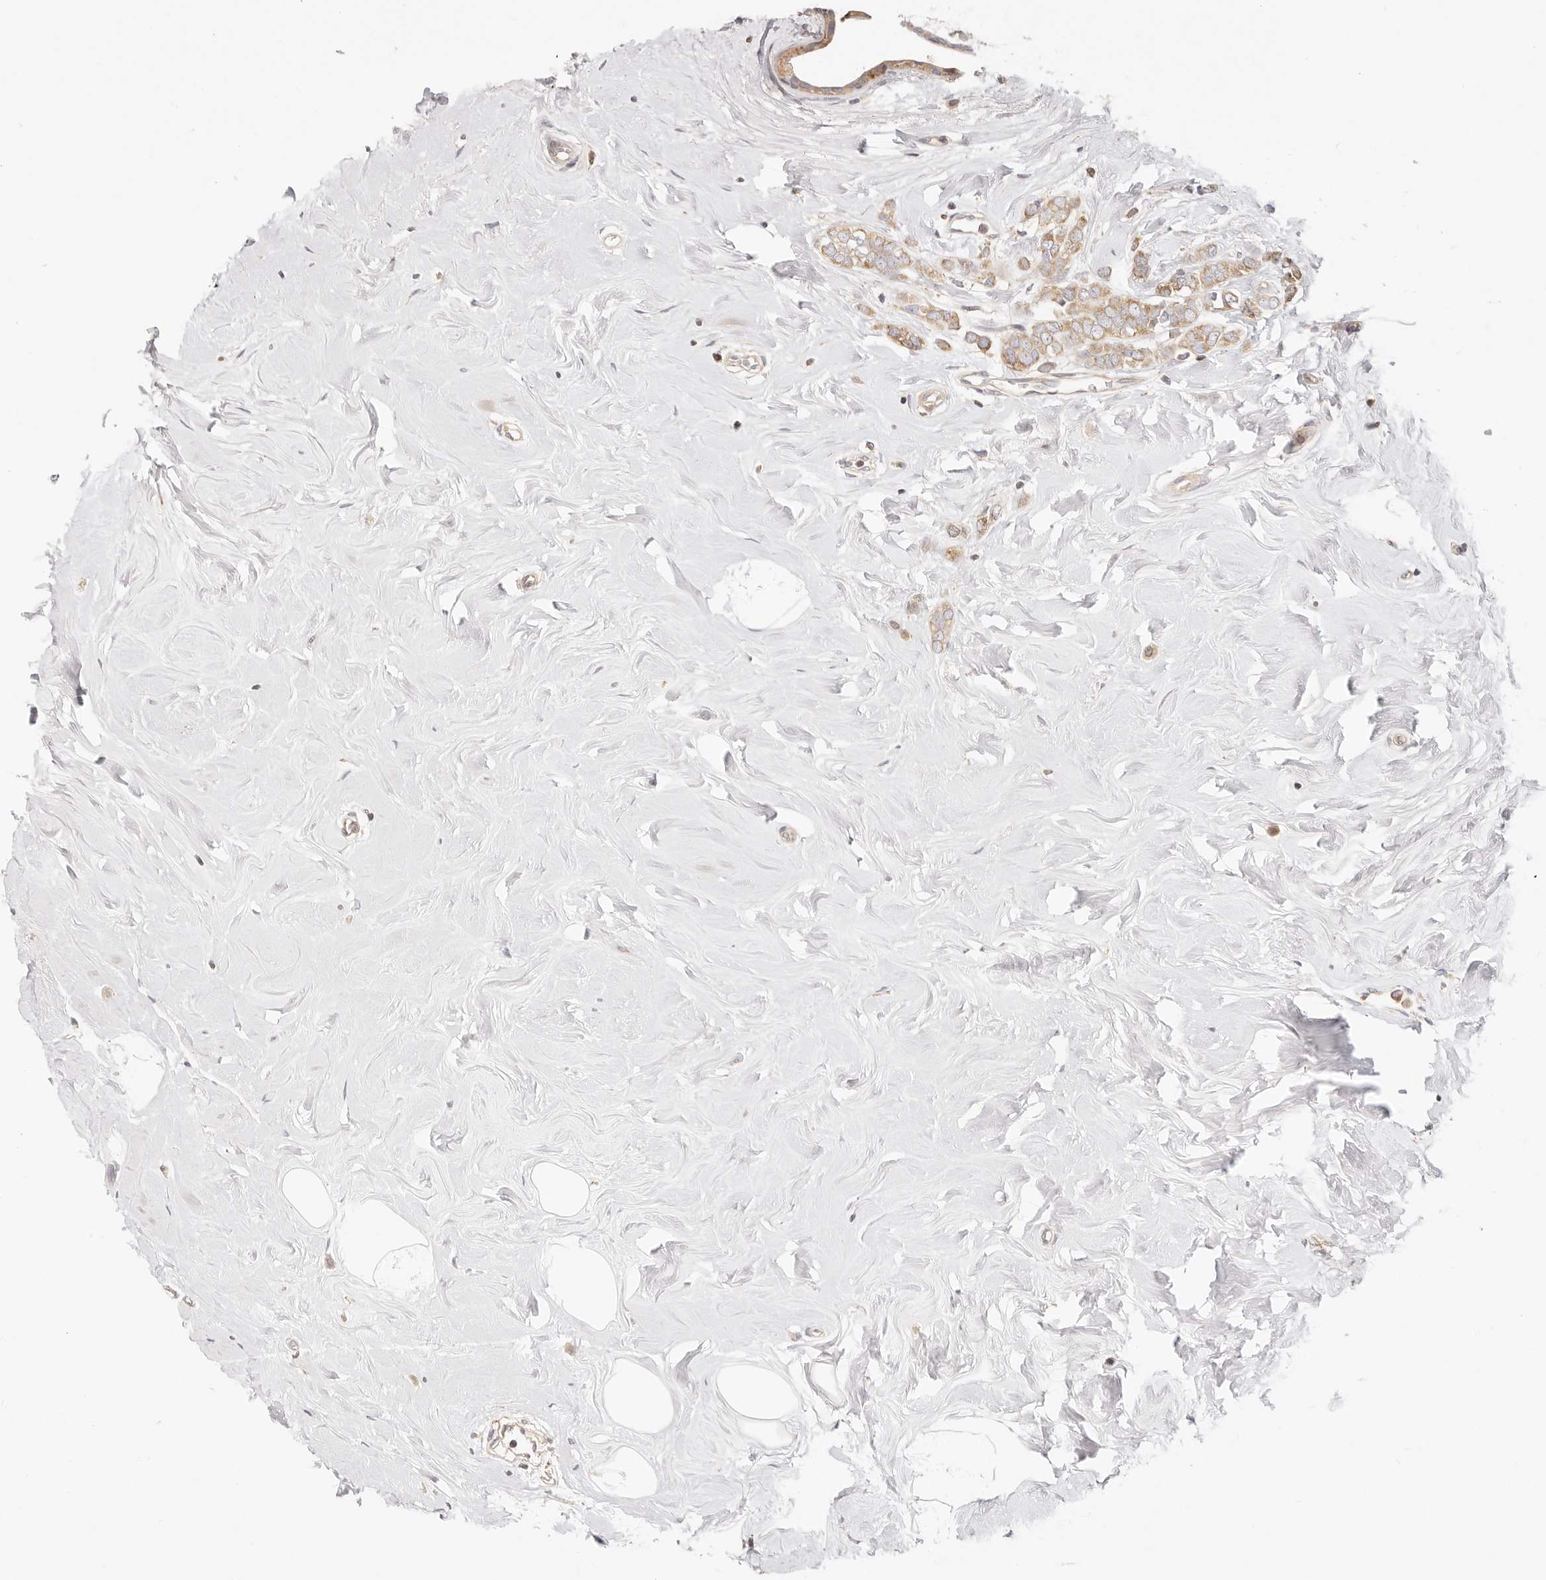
{"staining": {"intensity": "moderate", "quantity": ">75%", "location": "cytoplasmic/membranous"}, "tissue": "breast cancer", "cell_type": "Tumor cells", "image_type": "cancer", "snomed": [{"axis": "morphology", "description": "Lobular carcinoma"}, {"axis": "topography", "description": "Breast"}], "caption": "IHC (DAB) staining of breast lobular carcinoma exhibits moderate cytoplasmic/membranous protein staining in approximately >75% of tumor cells. IHC stains the protein of interest in brown and the nuclei are stained blue.", "gene": "KCMF1", "patient": {"sex": "female", "age": 47}}